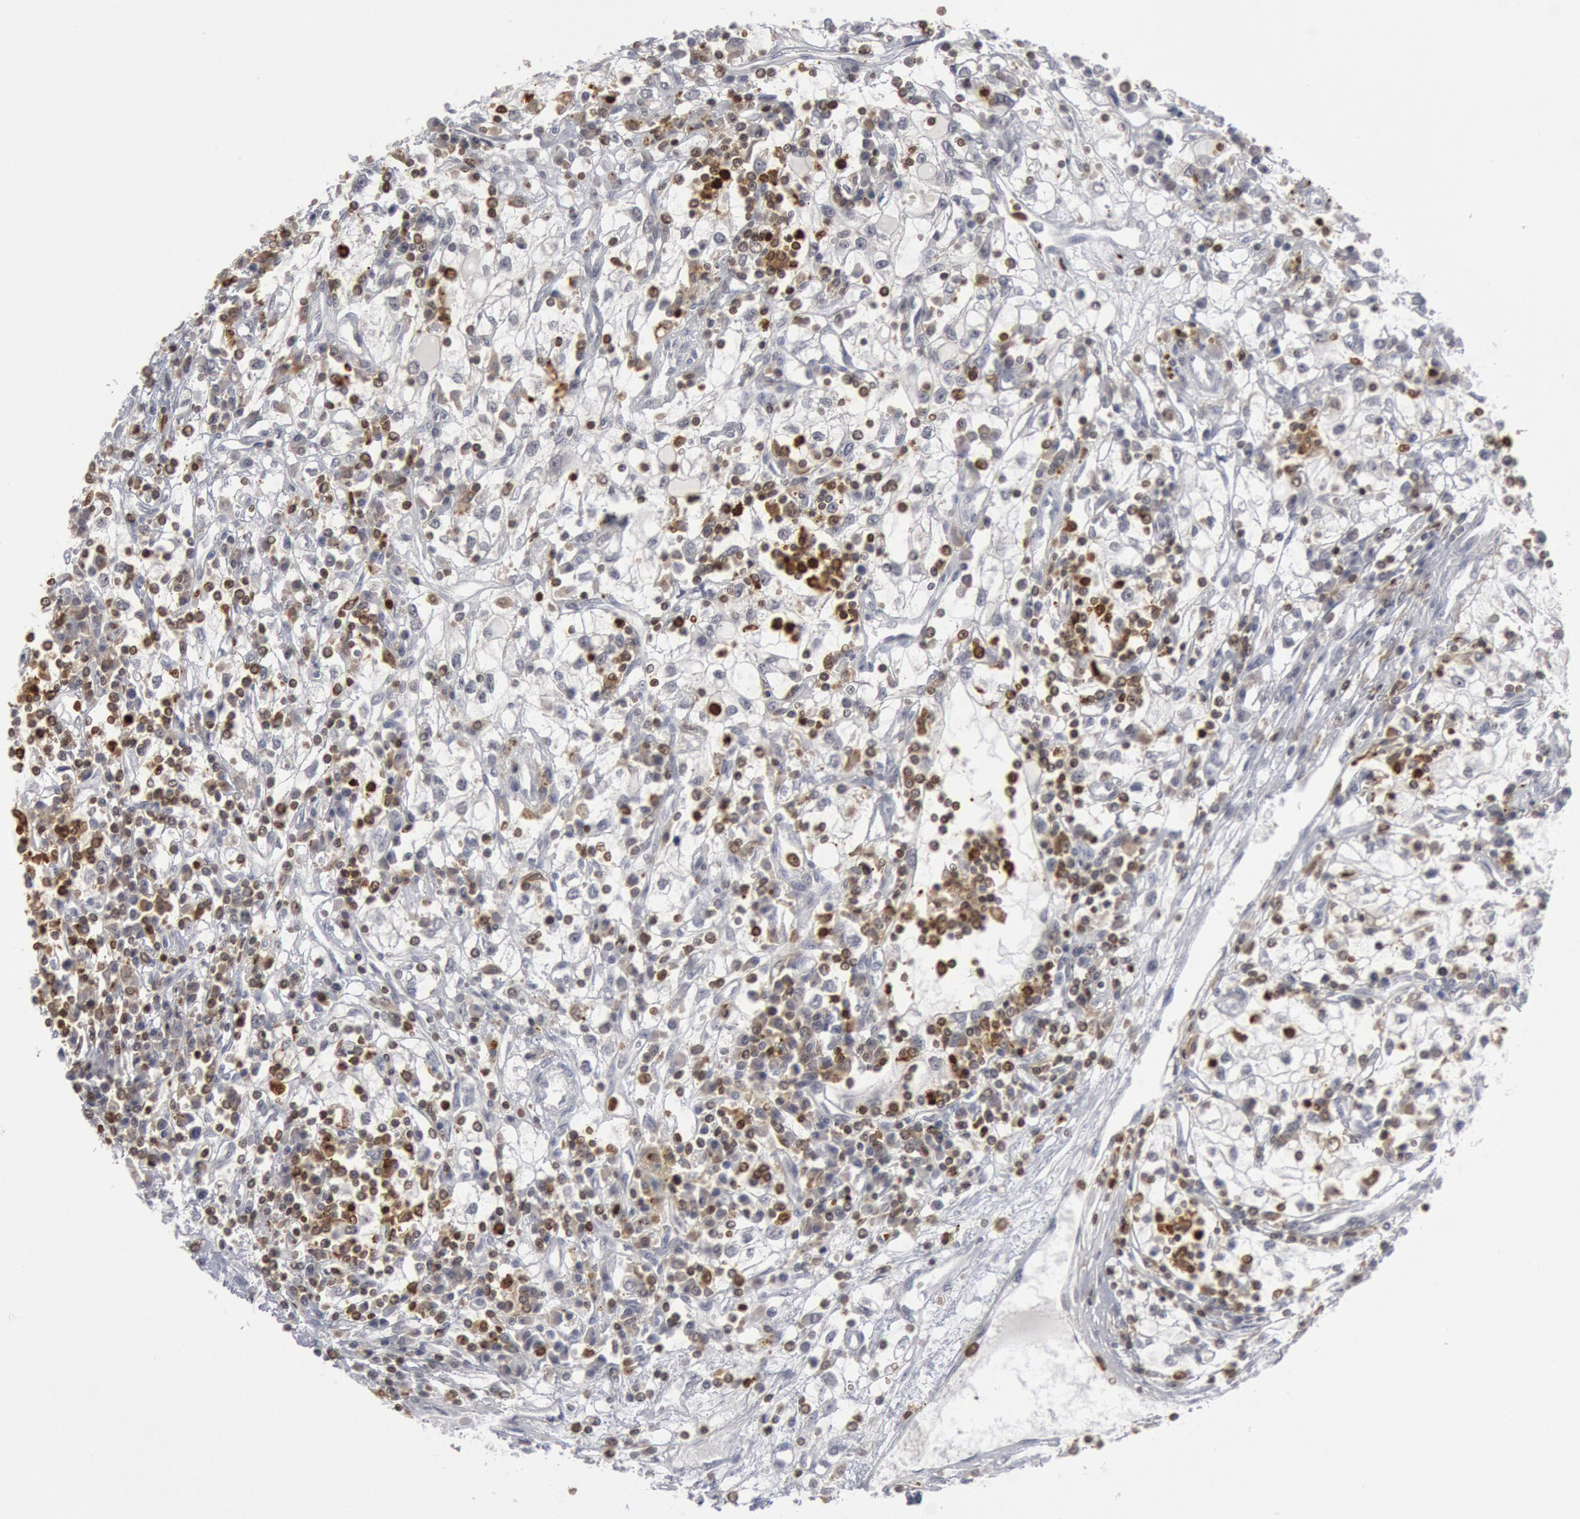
{"staining": {"intensity": "negative", "quantity": "none", "location": "none"}, "tissue": "renal cancer", "cell_type": "Tumor cells", "image_type": "cancer", "snomed": [{"axis": "morphology", "description": "Adenocarcinoma, NOS"}, {"axis": "topography", "description": "Kidney"}], "caption": "Immunohistochemistry (IHC) photomicrograph of neoplastic tissue: renal cancer (adenocarcinoma) stained with DAB (3,3'-diaminobenzidine) reveals no significant protein positivity in tumor cells. (DAB IHC with hematoxylin counter stain).", "gene": "PTPN6", "patient": {"sex": "male", "age": 82}}